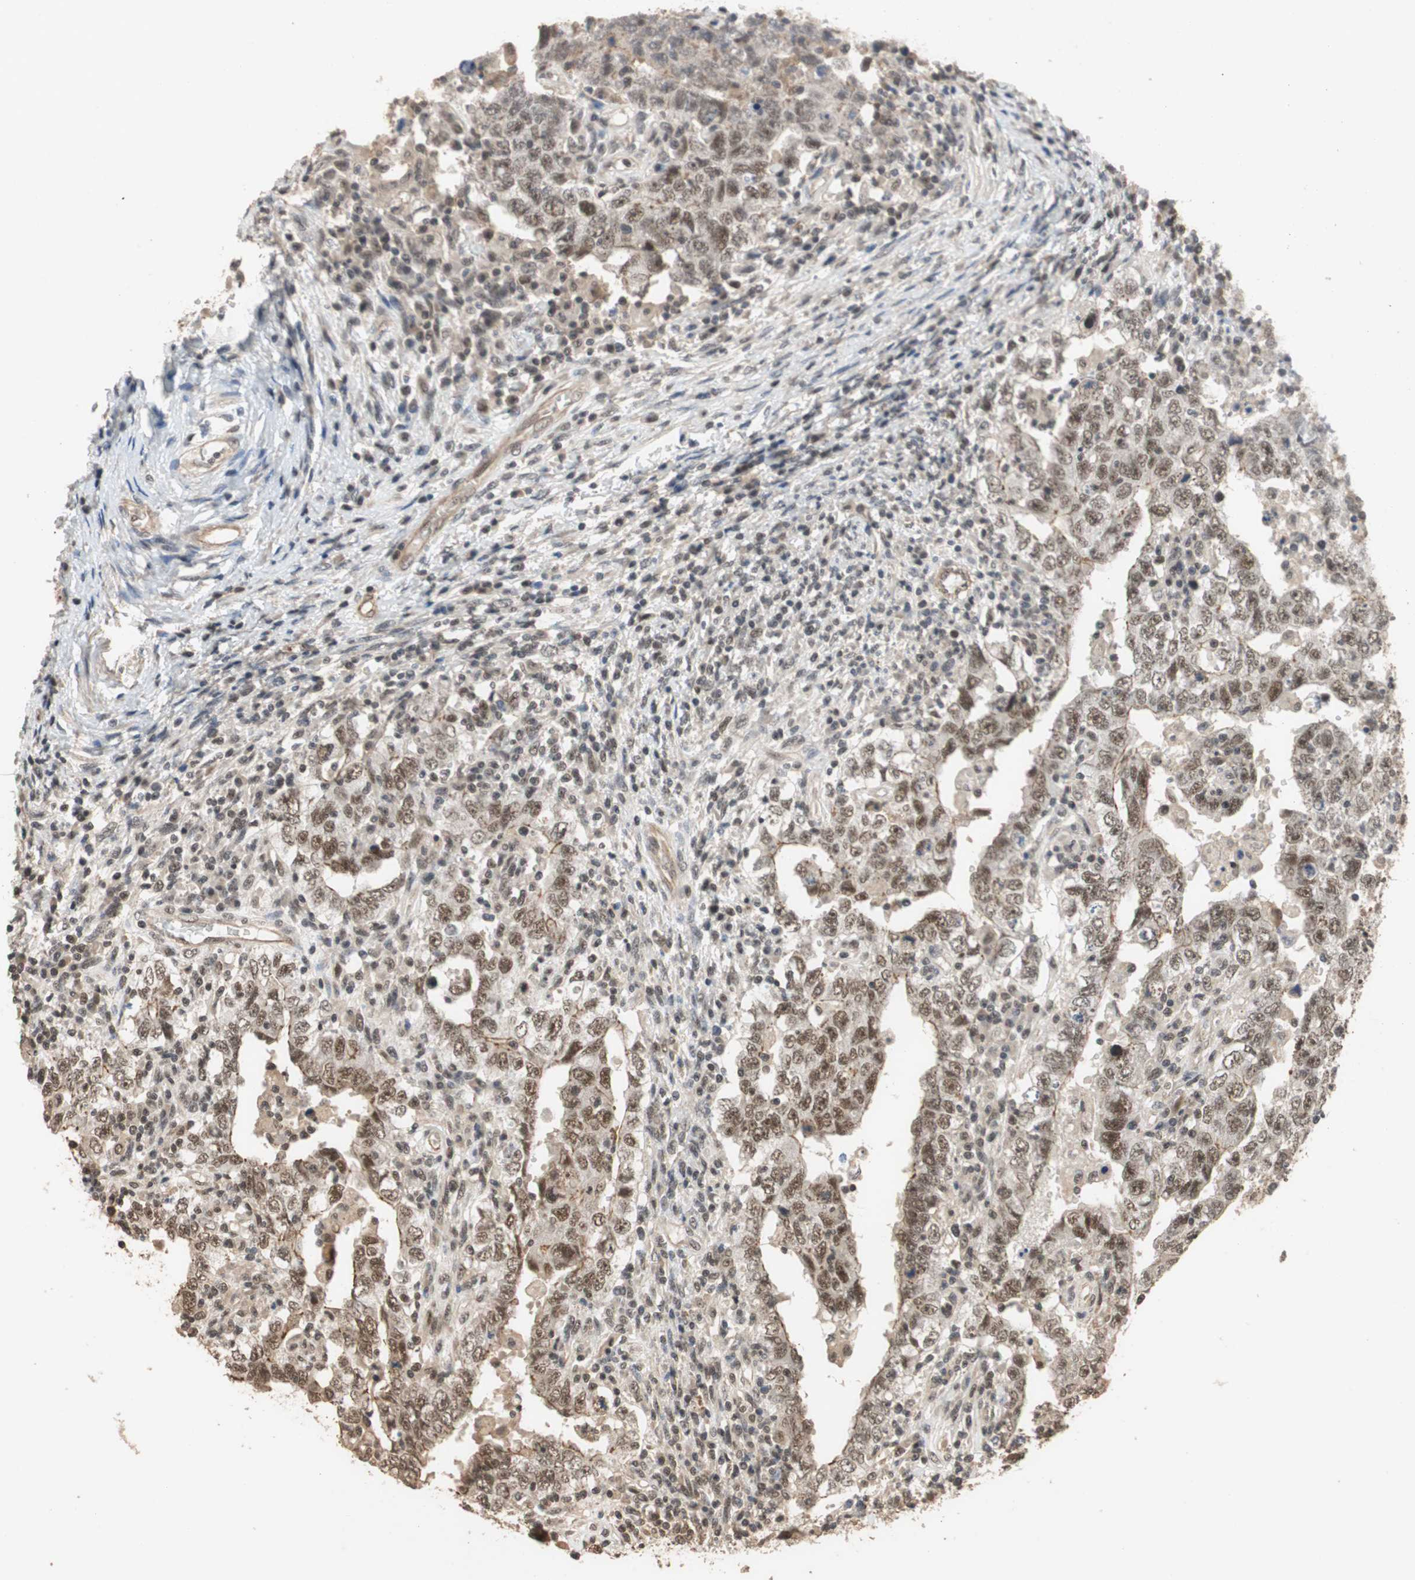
{"staining": {"intensity": "moderate", "quantity": ">75%", "location": "cytoplasmic/membranous,nuclear"}, "tissue": "testis cancer", "cell_type": "Tumor cells", "image_type": "cancer", "snomed": [{"axis": "morphology", "description": "Carcinoma, Embryonal, NOS"}, {"axis": "topography", "description": "Testis"}], "caption": "DAB (3,3'-diaminobenzidine) immunohistochemical staining of human testis embryonal carcinoma demonstrates moderate cytoplasmic/membranous and nuclear protein expression in approximately >75% of tumor cells.", "gene": "CDC5L", "patient": {"sex": "male", "age": 26}}